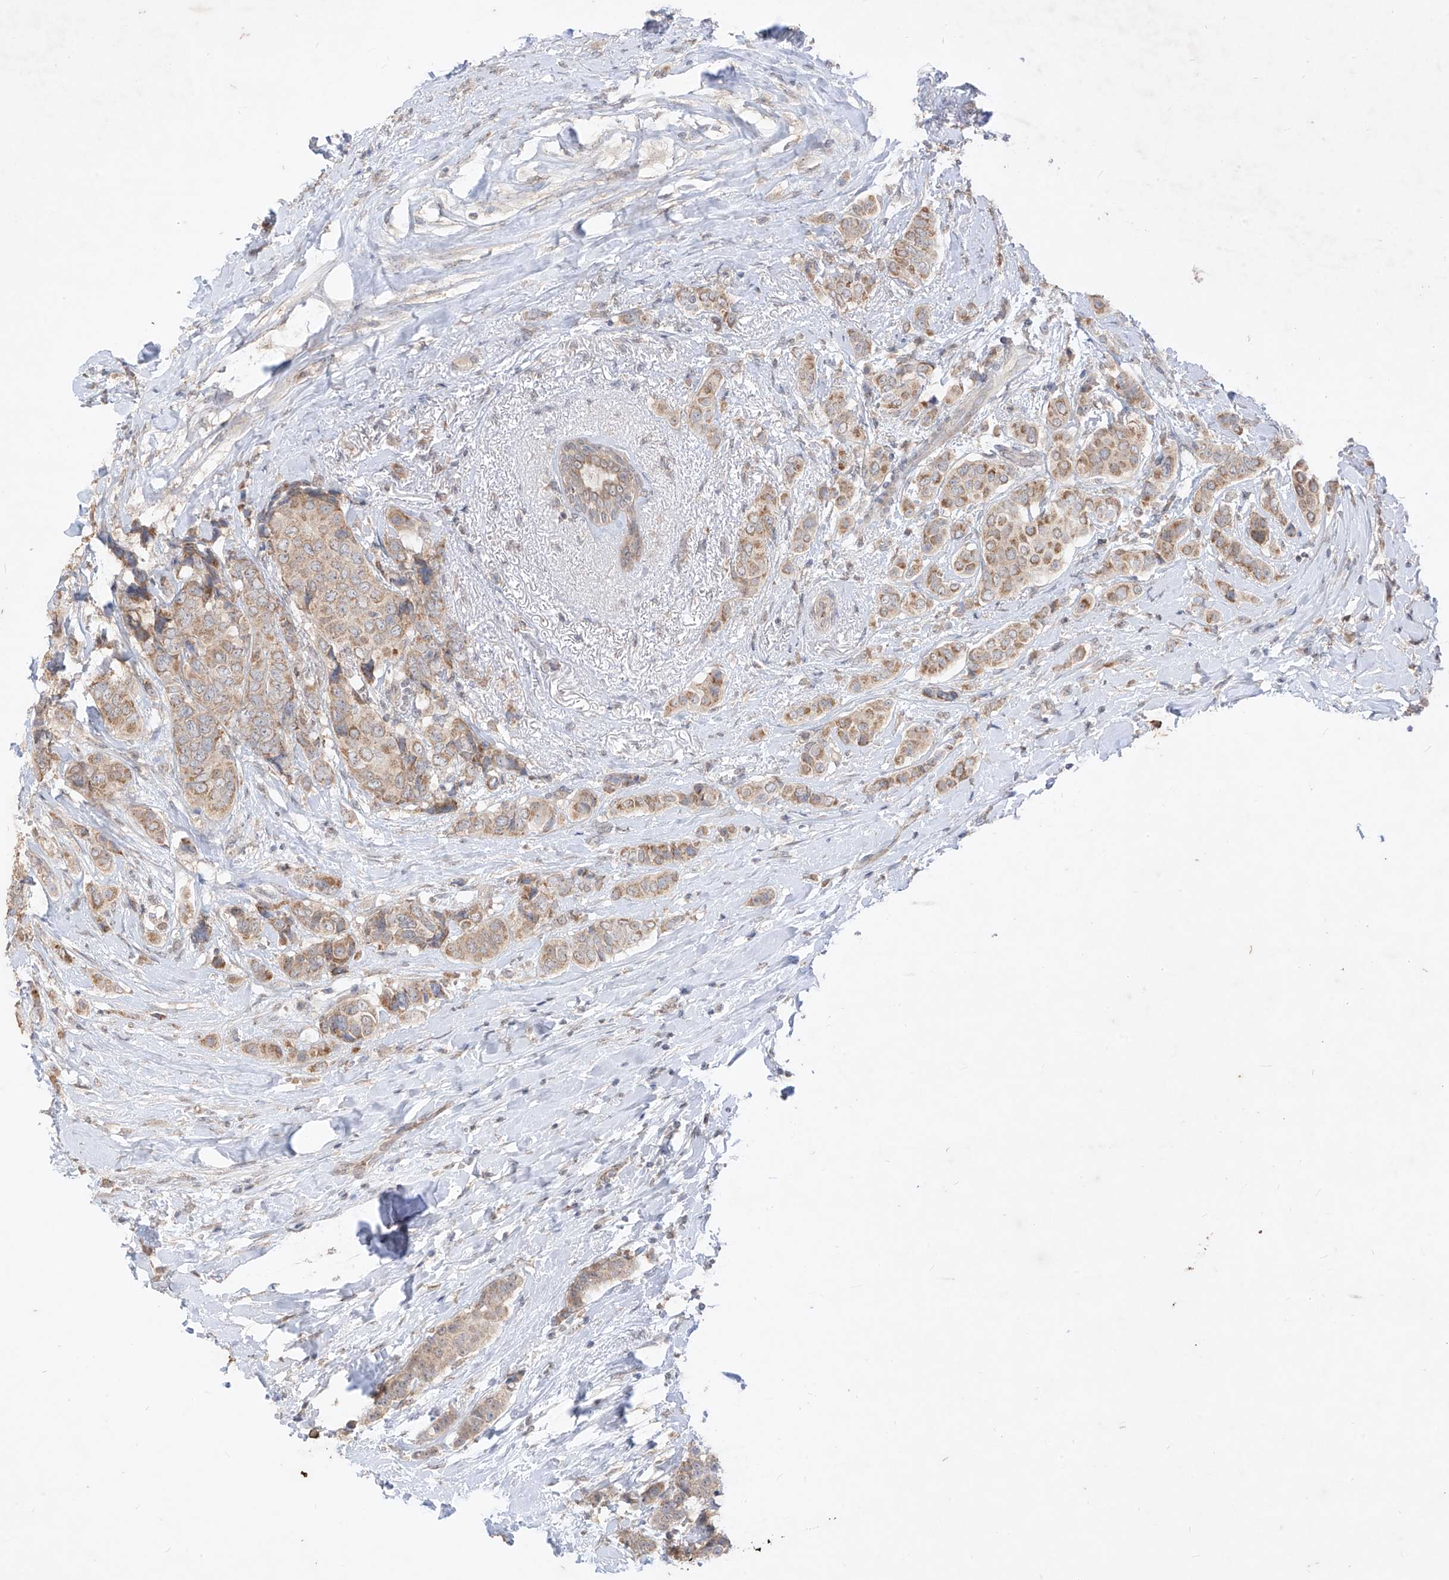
{"staining": {"intensity": "moderate", "quantity": ">75%", "location": "cytoplasmic/membranous"}, "tissue": "breast cancer", "cell_type": "Tumor cells", "image_type": "cancer", "snomed": [{"axis": "morphology", "description": "Lobular carcinoma"}, {"axis": "topography", "description": "Breast"}], "caption": "Brown immunohistochemical staining in human breast lobular carcinoma demonstrates moderate cytoplasmic/membranous expression in about >75% of tumor cells. Nuclei are stained in blue.", "gene": "MTUS2", "patient": {"sex": "female", "age": 51}}